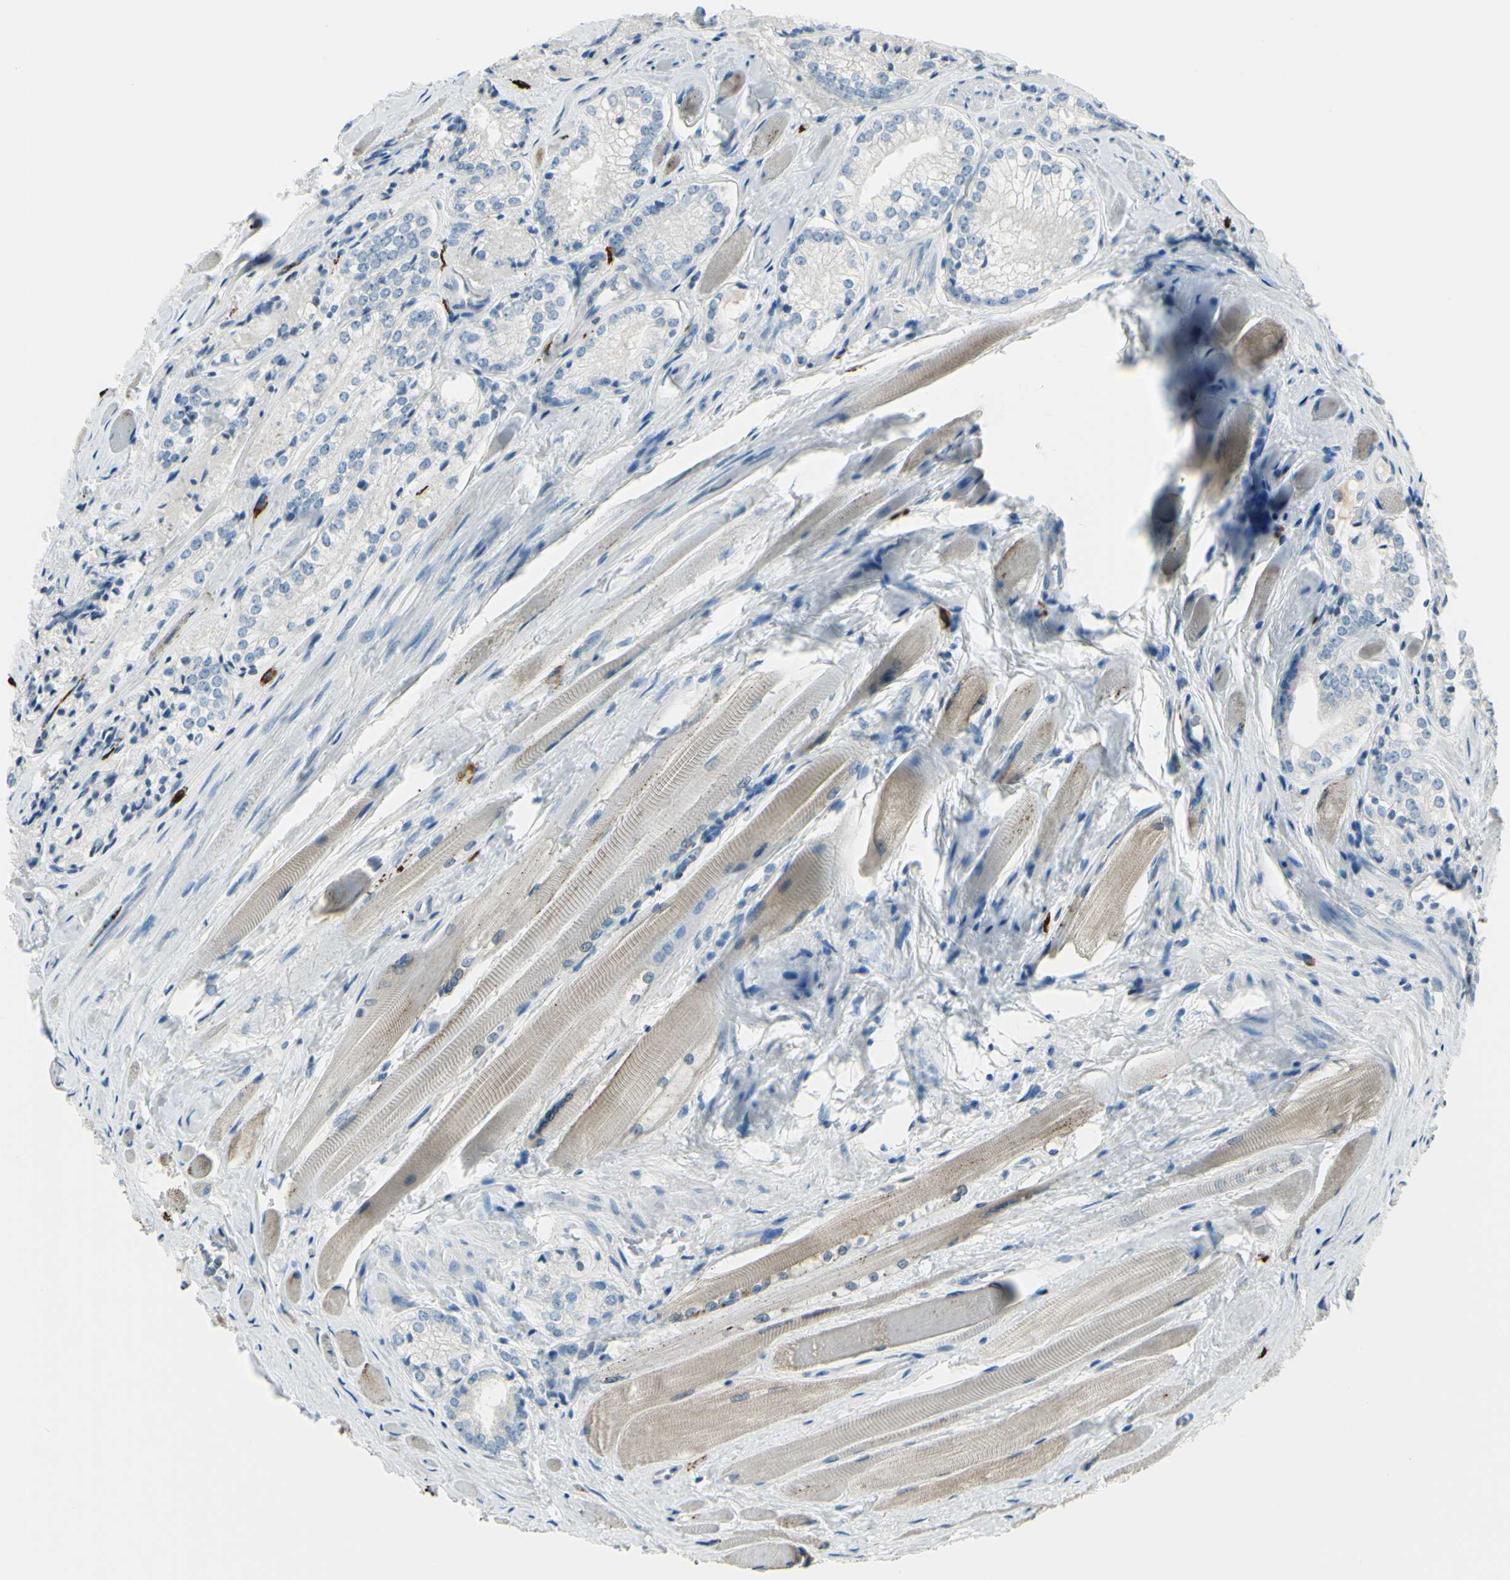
{"staining": {"intensity": "negative", "quantity": "none", "location": "none"}, "tissue": "prostate cancer", "cell_type": "Tumor cells", "image_type": "cancer", "snomed": [{"axis": "morphology", "description": "Adenocarcinoma, Low grade"}, {"axis": "topography", "description": "Prostate"}], "caption": "A high-resolution histopathology image shows immunohistochemistry staining of prostate adenocarcinoma (low-grade), which exhibits no significant expression in tumor cells. (Stains: DAB immunohistochemistry with hematoxylin counter stain, Microscopy: brightfield microscopy at high magnification).", "gene": "DLG4", "patient": {"sex": "male", "age": 60}}